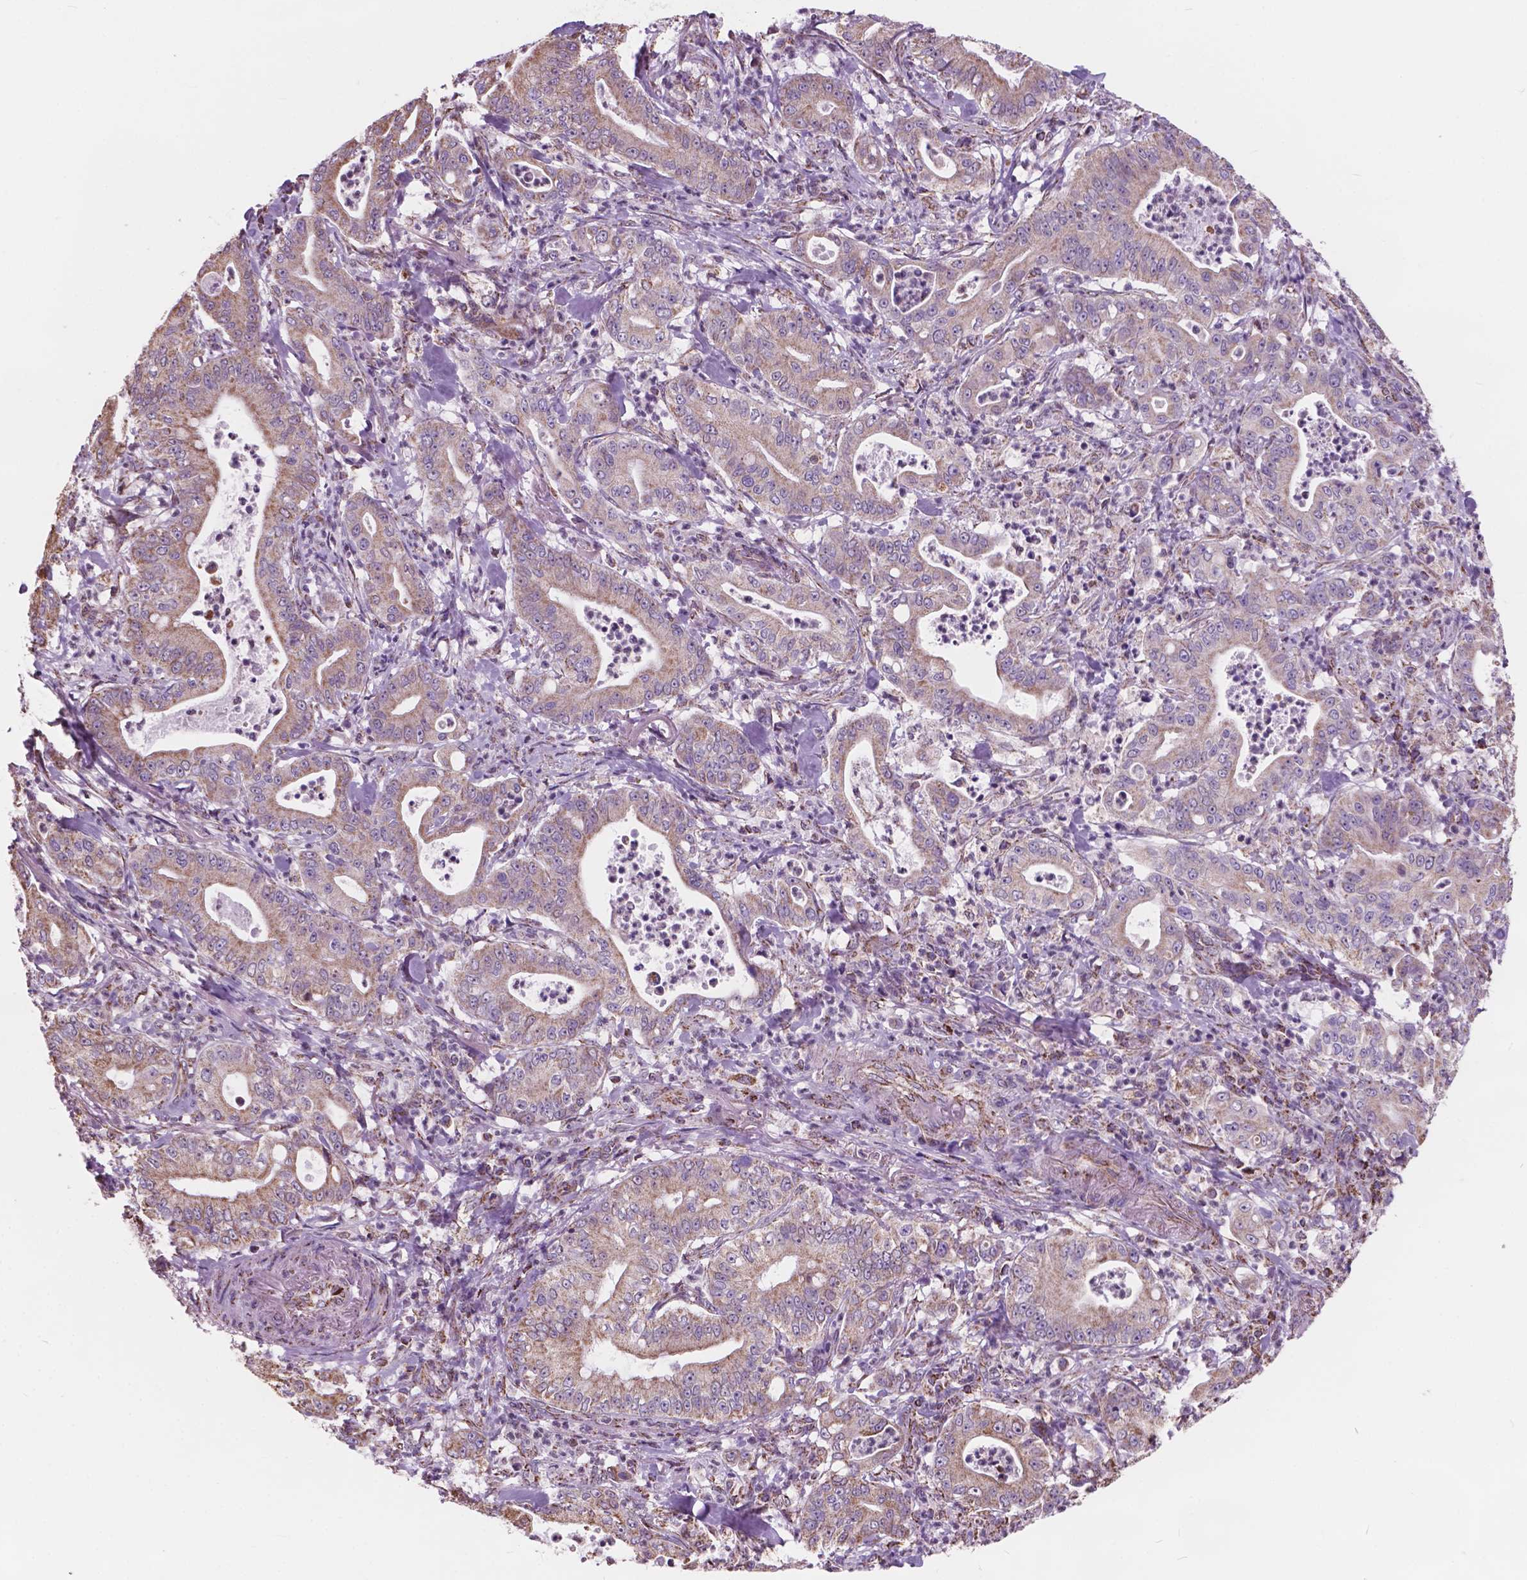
{"staining": {"intensity": "weak", "quantity": ">75%", "location": "cytoplasmic/membranous"}, "tissue": "pancreatic cancer", "cell_type": "Tumor cells", "image_type": "cancer", "snomed": [{"axis": "morphology", "description": "Adenocarcinoma, NOS"}, {"axis": "topography", "description": "Pancreas"}], "caption": "This is an image of immunohistochemistry (IHC) staining of pancreatic adenocarcinoma, which shows weak expression in the cytoplasmic/membranous of tumor cells.", "gene": "SCOC", "patient": {"sex": "male", "age": 71}}